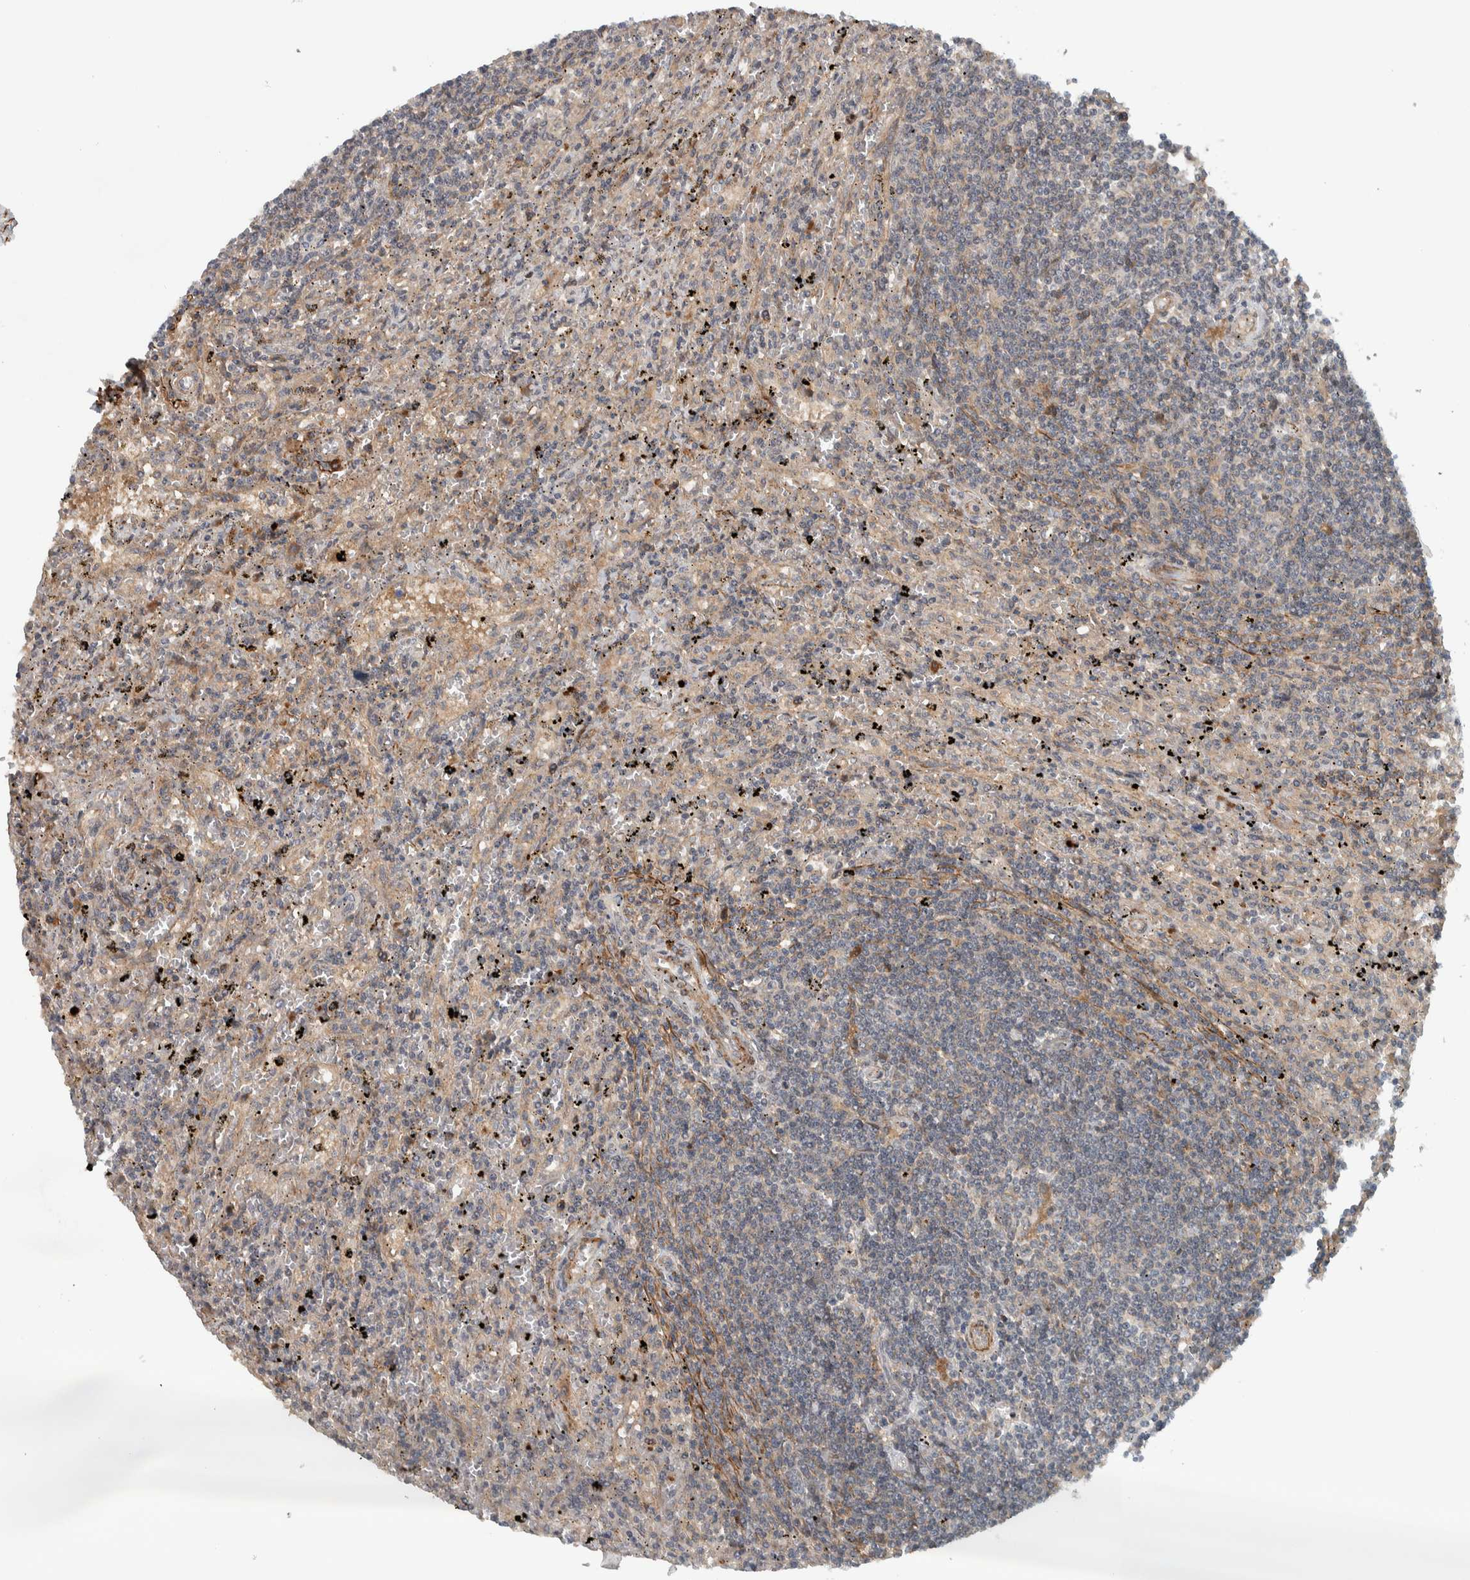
{"staining": {"intensity": "negative", "quantity": "none", "location": "none"}, "tissue": "lymphoma", "cell_type": "Tumor cells", "image_type": "cancer", "snomed": [{"axis": "morphology", "description": "Malignant lymphoma, non-Hodgkin's type, Low grade"}, {"axis": "topography", "description": "Spleen"}], "caption": "High power microscopy histopathology image of an immunohistochemistry image of malignant lymphoma, non-Hodgkin's type (low-grade), revealing no significant expression in tumor cells.", "gene": "LBHD1", "patient": {"sex": "male", "age": 76}}